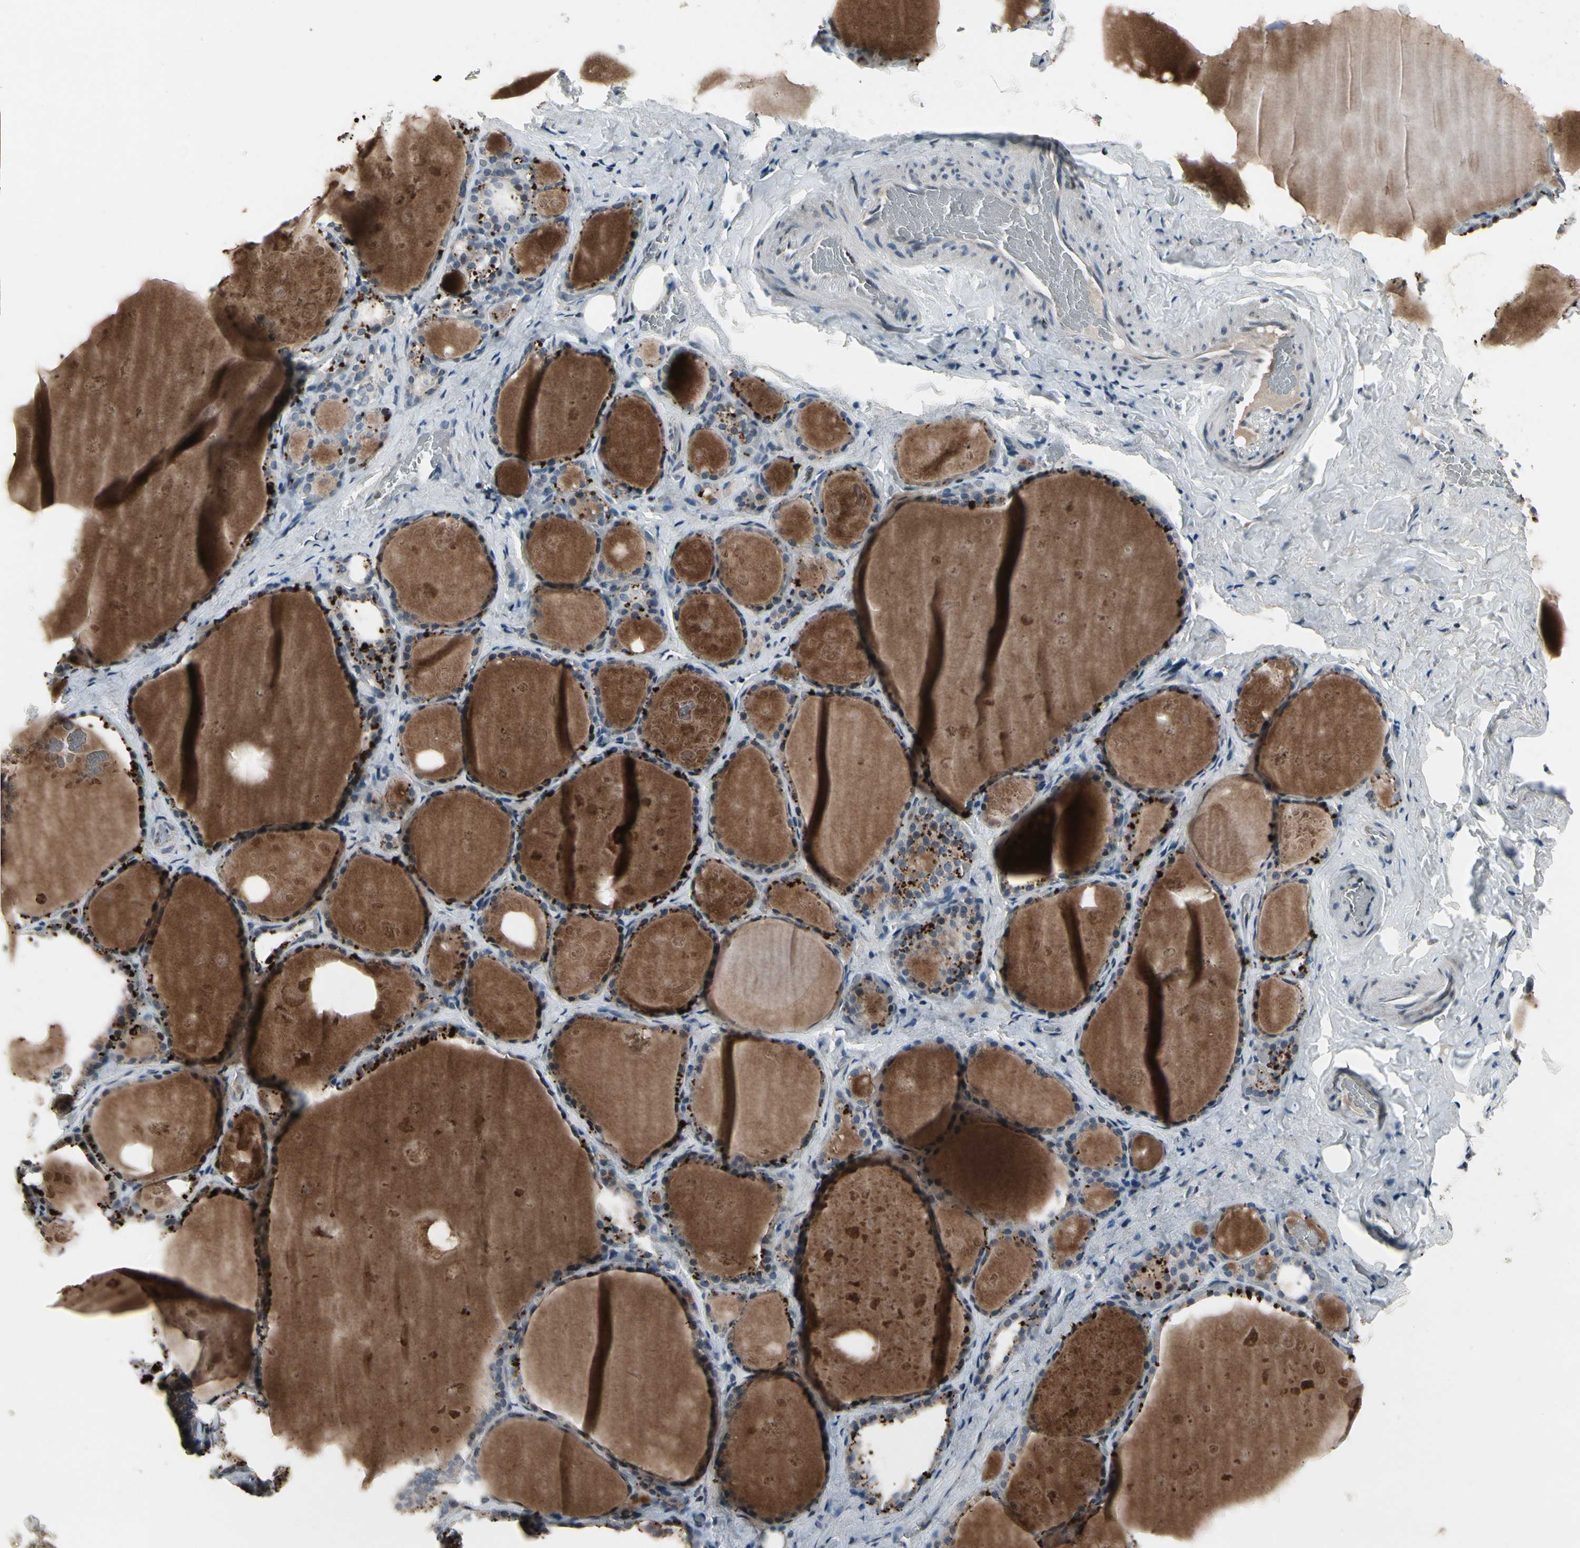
{"staining": {"intensity": "moderate", "quantity": "25%-75%", "location": "cytoplasmic/membranous,nuclear"}, "tissue": "thyroid gland", "cell_type": "Glandular cells", "image_type": "normal", "snomed": [{"axis": "morphology", "description": "Normal tissue, NOS"}, {"axis": "topography", "description": "Thyroid gland"}], "caption": "Immunohistochemistry histopathology image of benign human thyroid gland stained for a protein (brown), which reveals medium levels of moderate cytoplasmic/membranous,nuclear staining in about 25%-75% of glandular cells.", "gene": "NMI", "patient": {"sex": "male", "age": 61}}